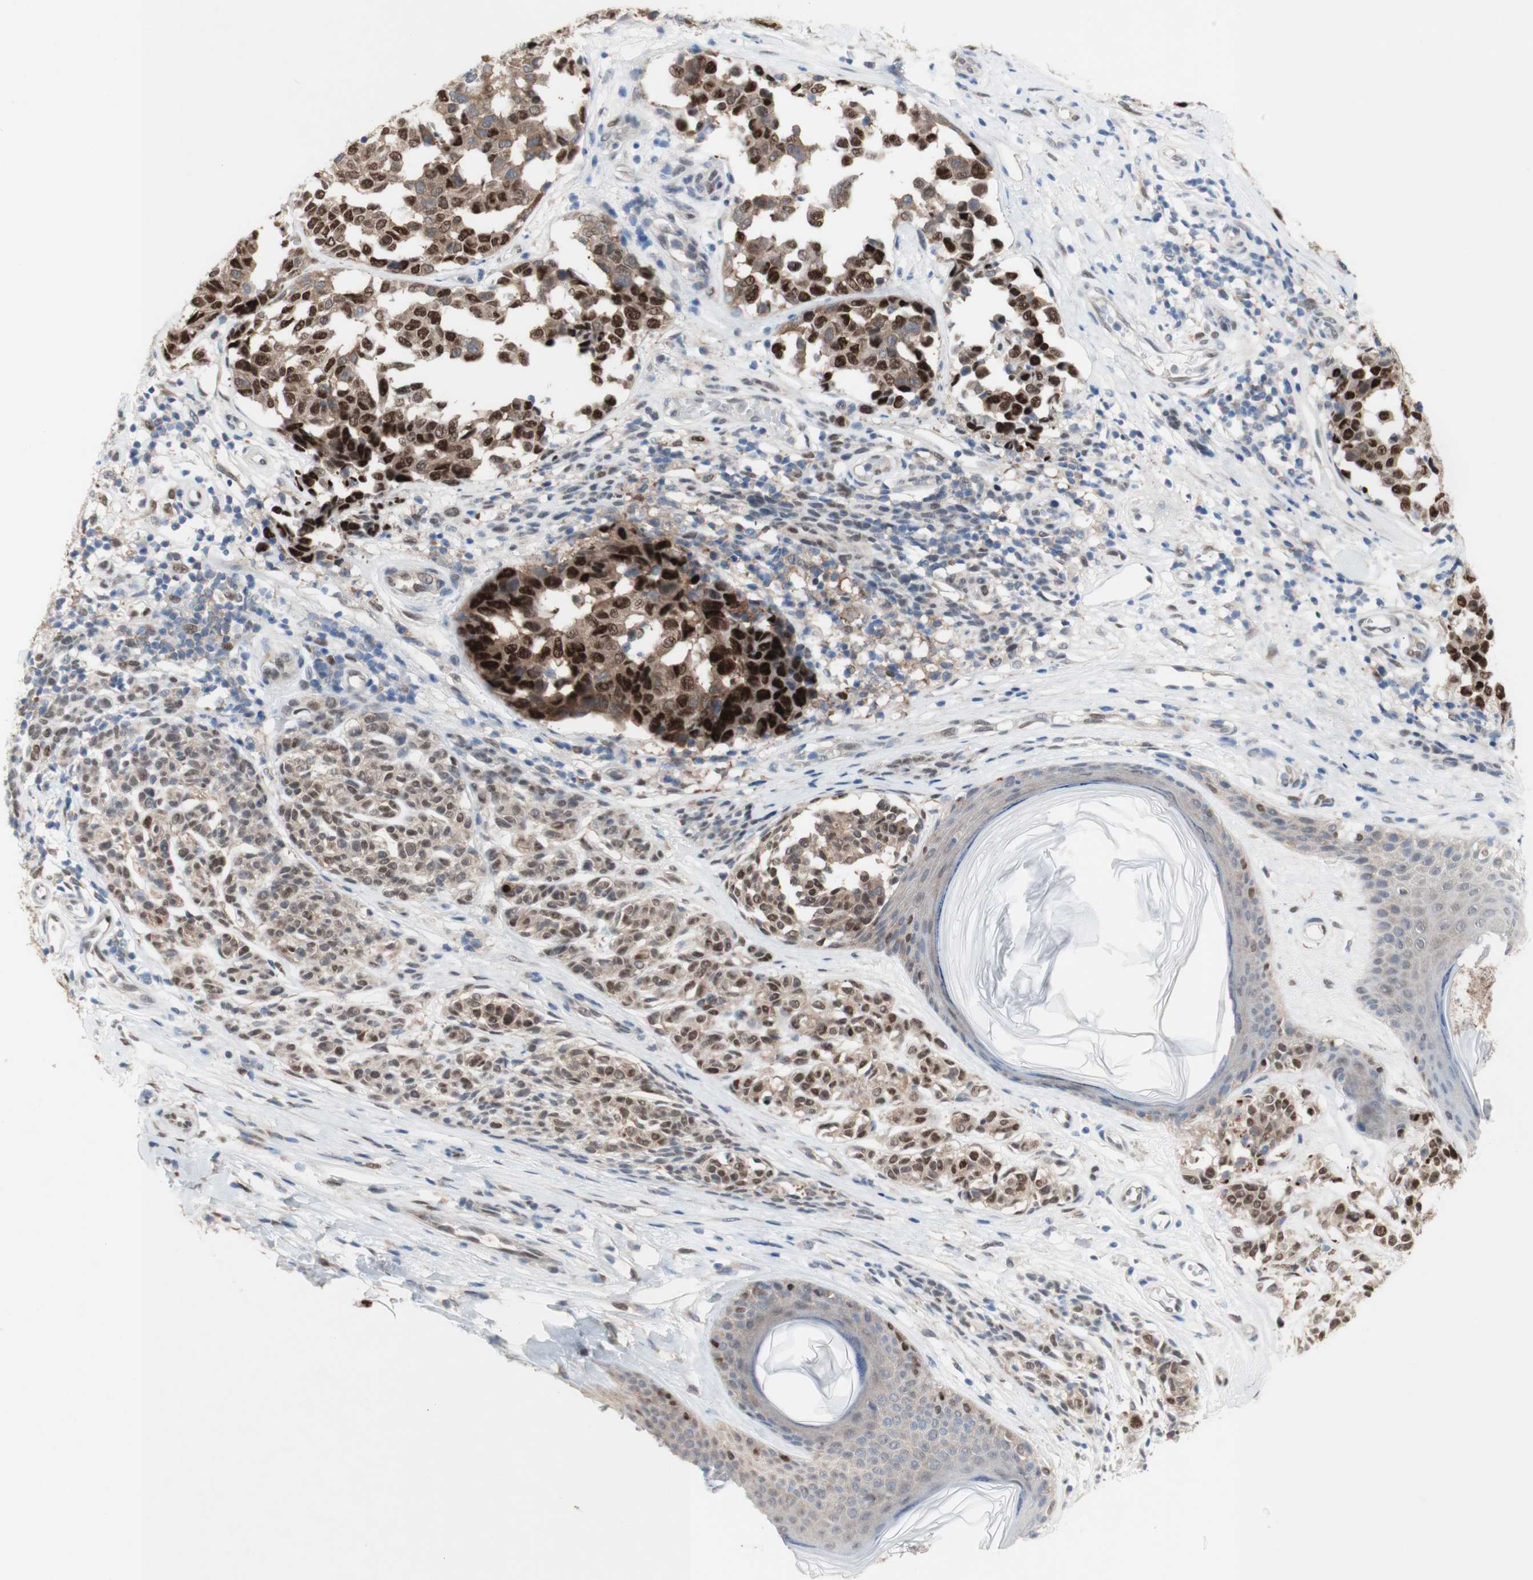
{"staining": {"intensity": "strong", "quantity": ">75%", "location": "cytoplasmic/membranous,nuclear"}, "tissue": "melanoma", "cell_type": "Tumor cells", "image_type": "cancer", "snomed": [{"axis": "morphology", "description": "Malignant melanoma, NOS"}, {"axis": "topography", "description": "Skin"}], "caption": "This histopathology image displays immunohistochemistry staining of malignant melanoma, with high strong cytoplasmic/membranous and nuclear expression in about >75% of tumor cells.", "gene": "PRMT5", "patient": {"sex": "female", "age": 64}}